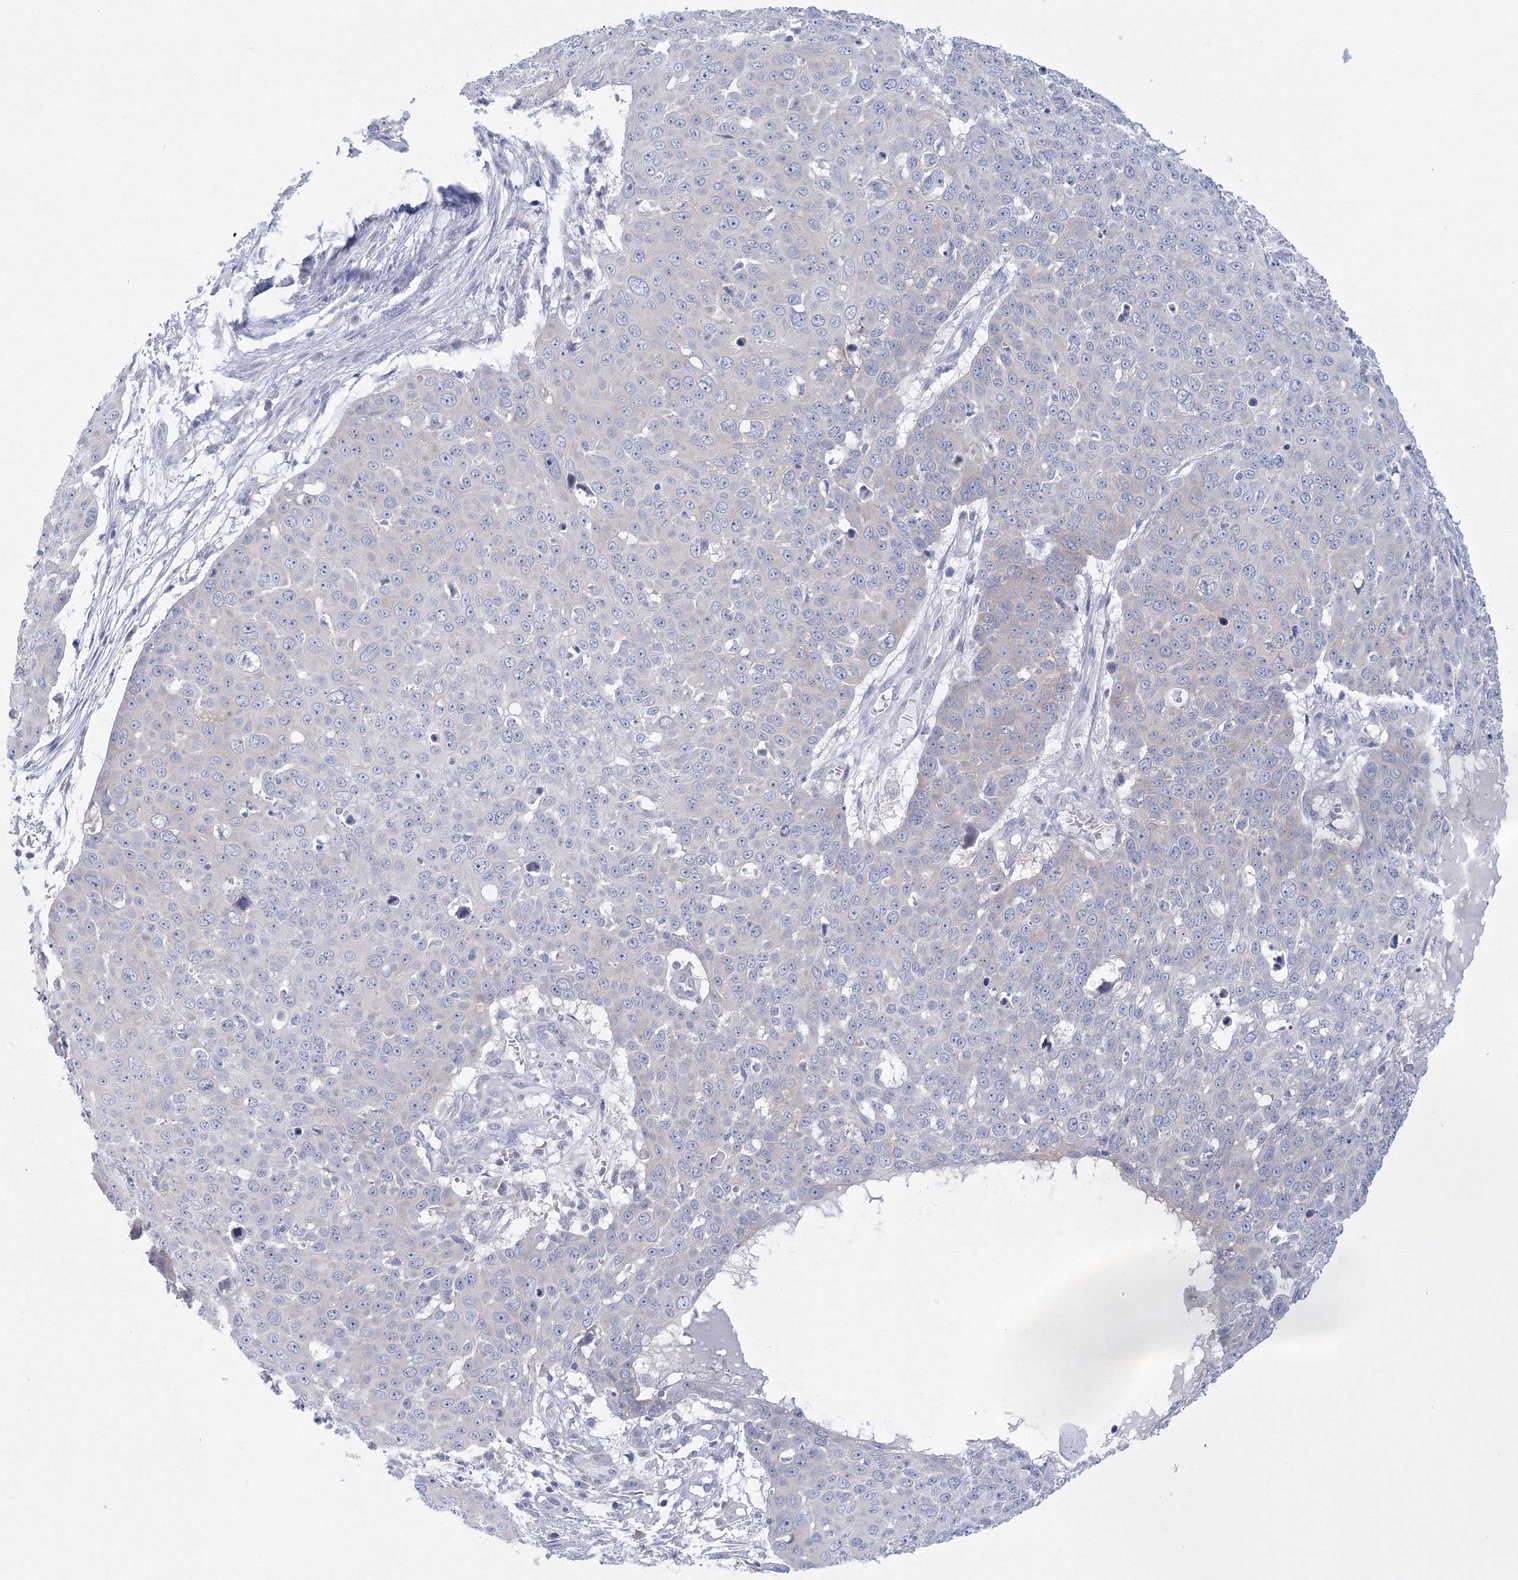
{"staining": {"intensity": "negative", "quantity": "none", "location": "none"}, "tissue": "skin cancer", "cell_type": "Tumor cells", "image_type": "cancer", "snomed": [{"axis": "morphology", "description": "Squamous cell carcinoma, NOS"}, {"axis": "topography", "description": "Skin"}], "caption": "Immunohistochemical staining of human skin cancer (squamous cell carcinoma) shows no significant staining in tumor cells.", "gene": "TACC2", "patient": {"sex": "male", "age": 71}}